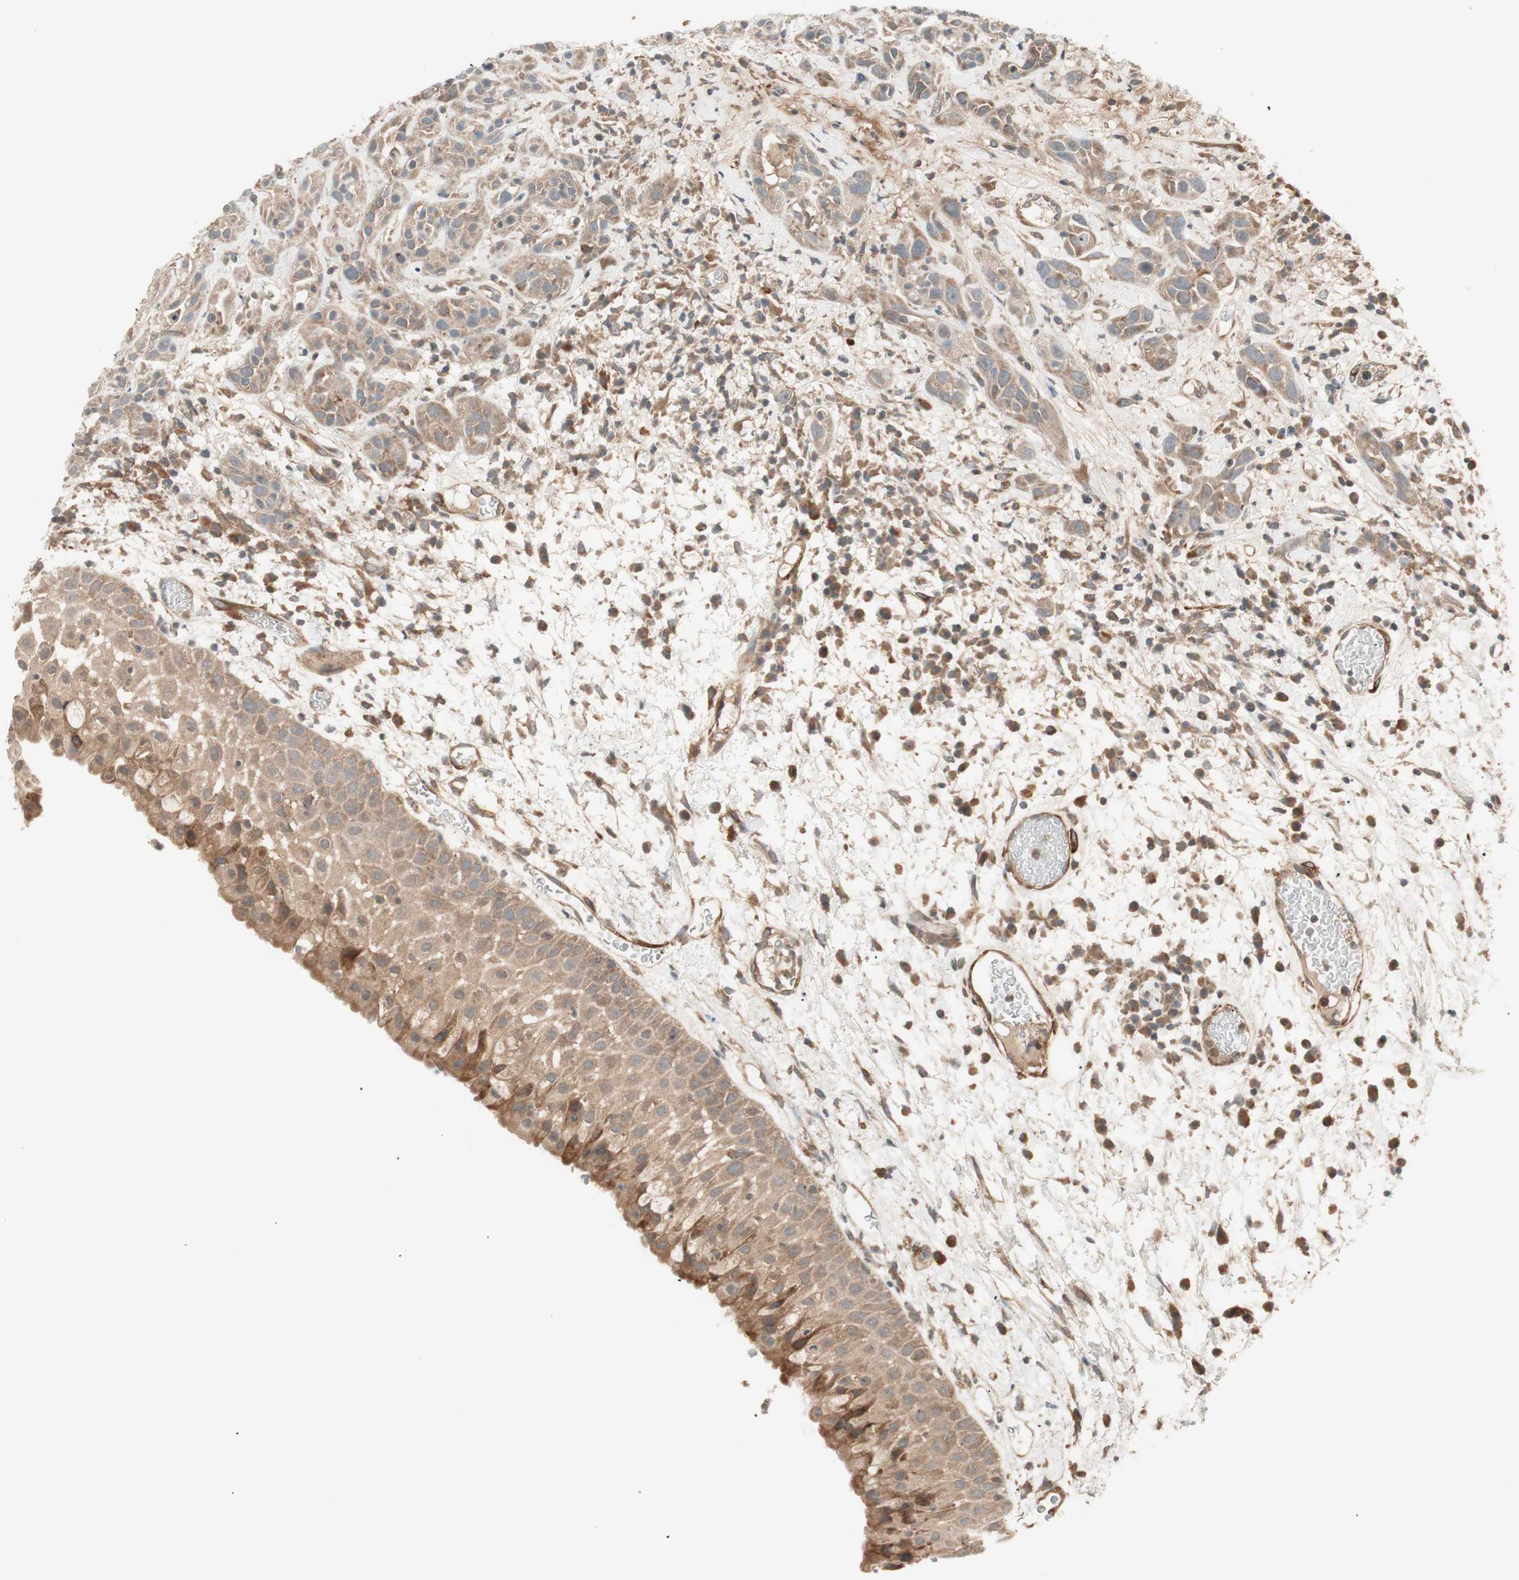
{"staining": {"intensity": "weak", "quantity": ">75%", "location": "cytoplasmic/membranous"}, "tissue": "head and neck cancer", "cell_type": "Tumor cells", "image_type": "cancer", "snomed": [{"axis": "morphology", "description": "Squamous cell carcinoma, NOS"}, {"axis": "topography", "description": "Head-Neck"}], "caption": "A brown stain highlights weak cytoplasmic/membranous expression of a protein in head and neck cancer (squamous cell carcinoma) tumor cells. Ihc stains the protein in brown and the nuclei are stained blue.", "gene": "SFRP1", "patient": {"sex": "male", "age": 62}}